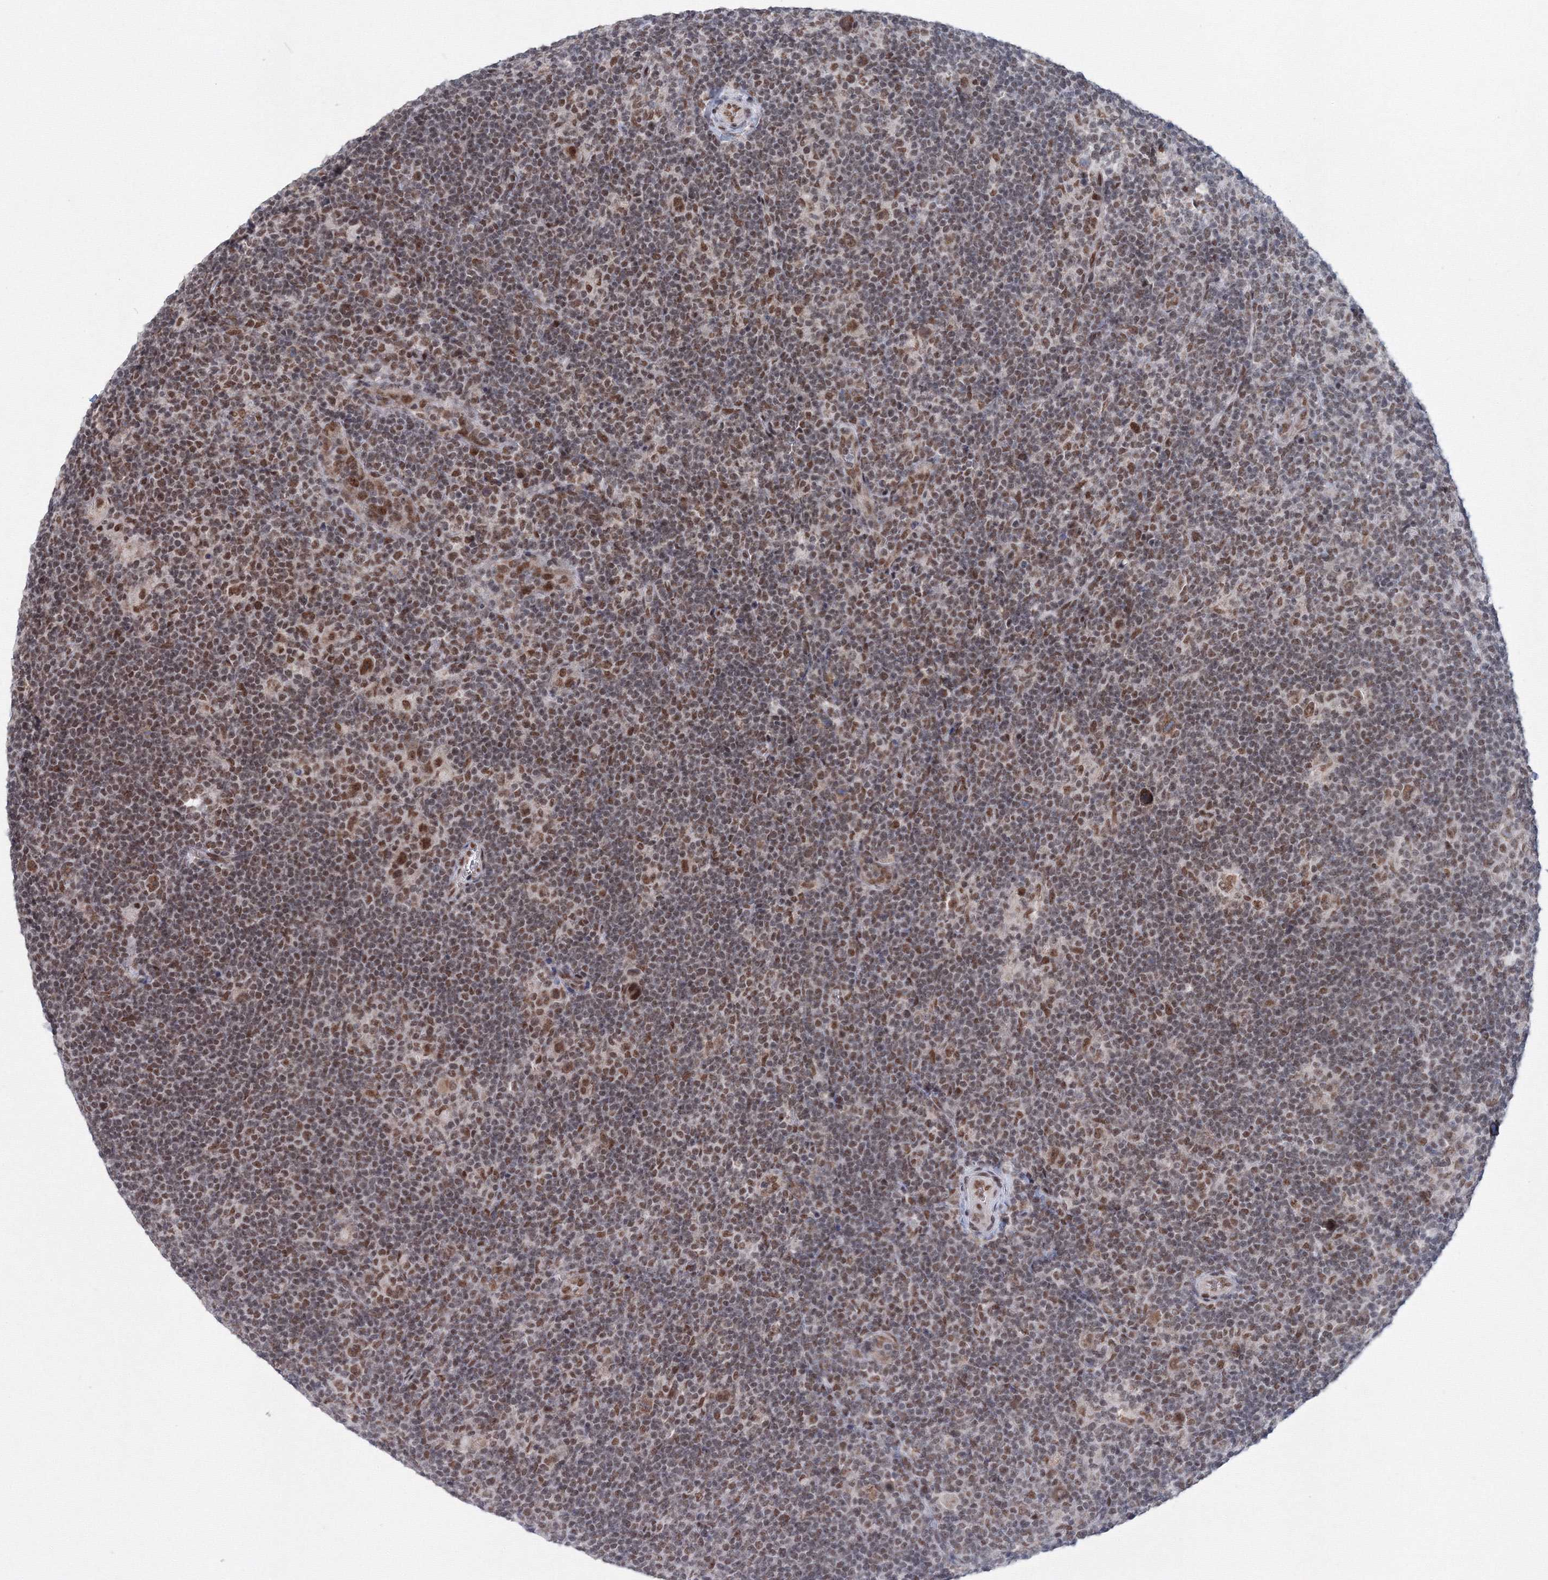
{"staining": {"intensity": "moderate", "quantity": ">75%", "location": "nuclear"}, "tissue": "lymphoma", "cell_type": "Tumor cells", "image_type": "cancer", "snomed": [{"axis": "morphology", "description": "Hodgkin's disease, NOS"}, {"axis": "topography", "description": "Lymph node"}], "caption": "Moderate nuclear staining is present in approximately >75% of tumor cells in Hodgkin's disease. The staining is performed using DAB brown chromogen to label protein expression. The nuclei are counter-stained blue using hematoxylin.", "gene": "SF3B6", "patient": {"sex": "female", "age": 57}}